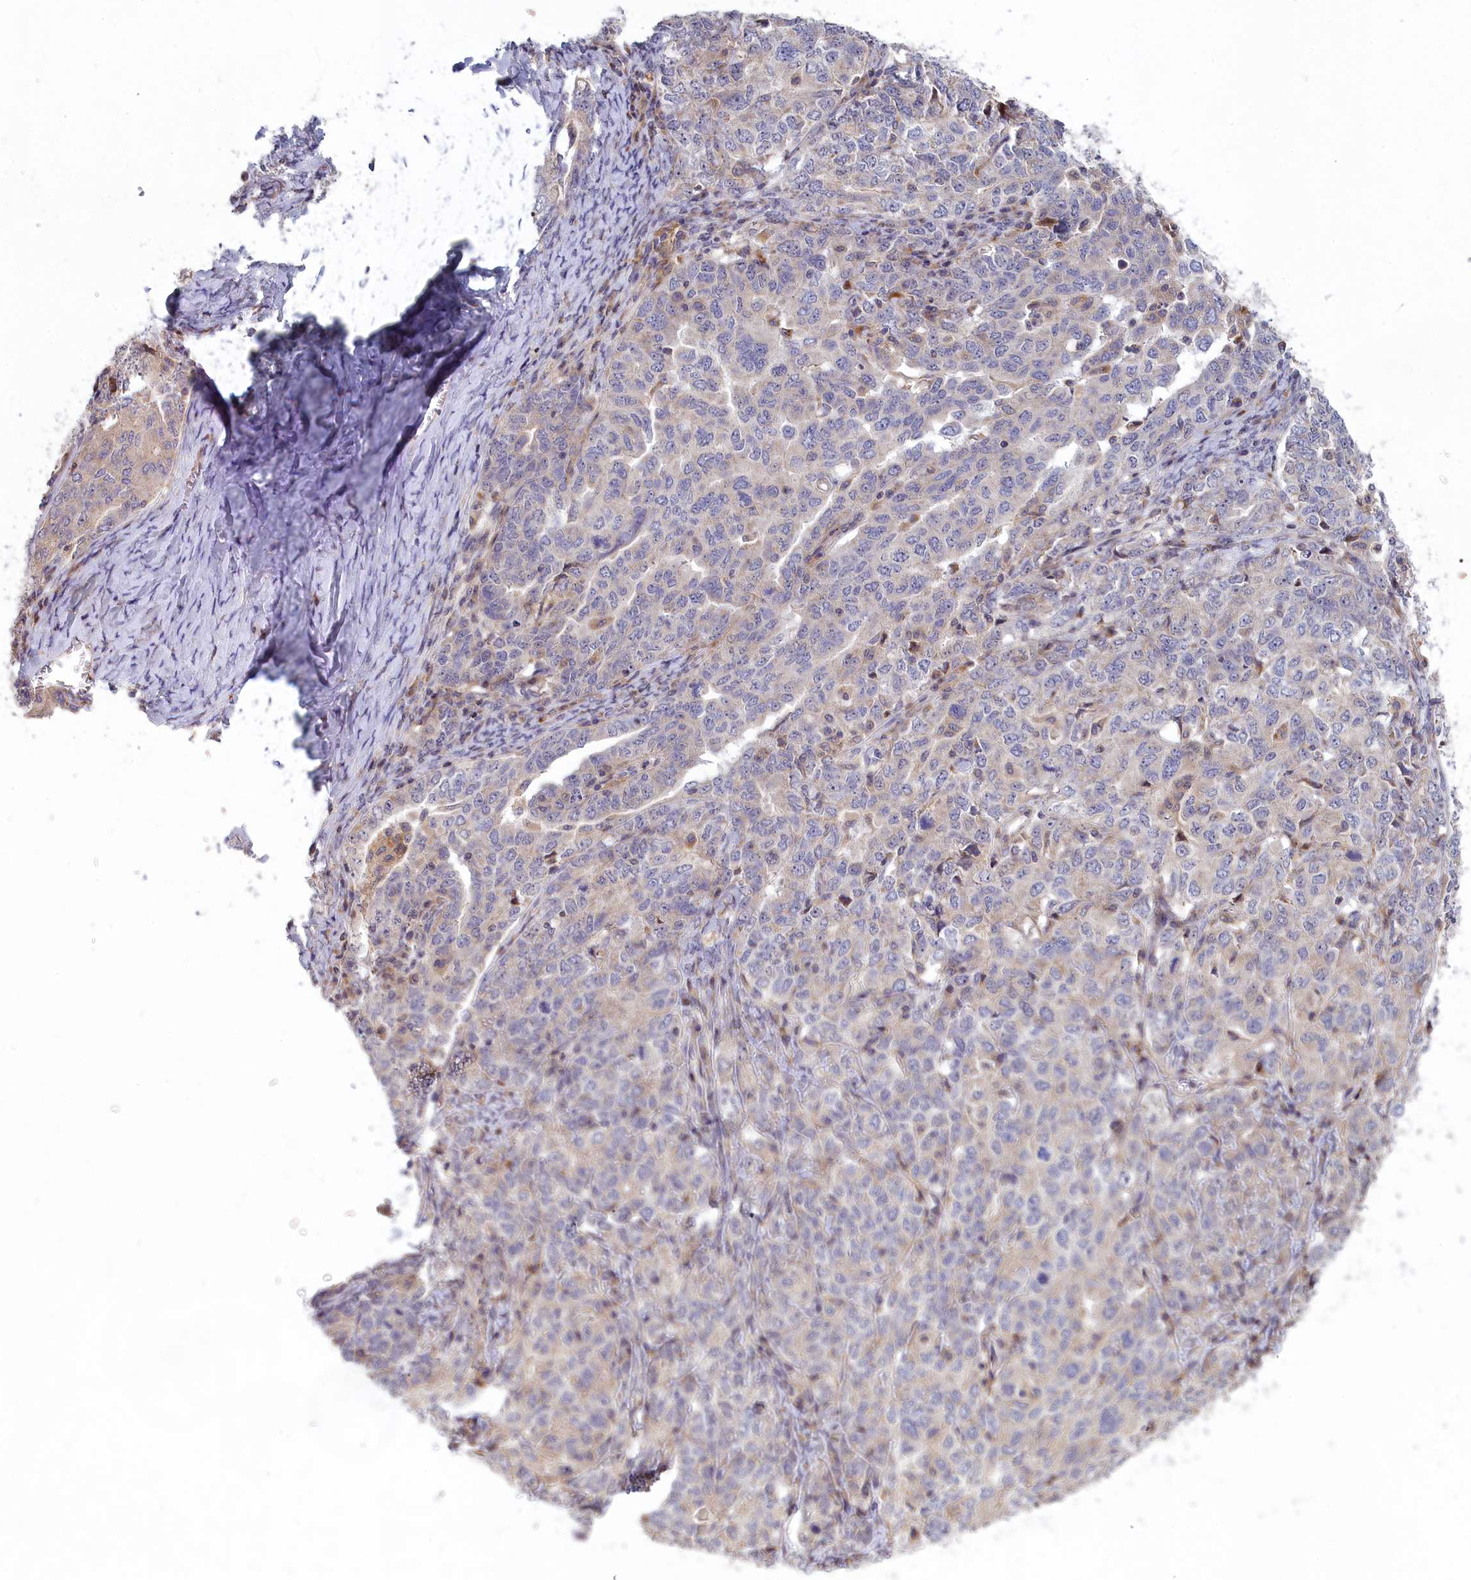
{"staining": {"intensity": "negative", "quantity": "none", "location": "none"}, "tissue": "ovarian cancer", "cell_type": "Tumor cells", "image_type": "cancer", "snomed": [{"axis": "morphology", "description": "Carcinoma, endometroid"}, {"axis": "topography", "description": "Ovary"}], "caption": "An immunohistochemistry (IHC) photomicrograph of ovarian cancer is shown. There is no staining in tumor cells of ovarian cancer.", "gene": "BLTP2", "patient": {"sex": "female", "age": 62}}